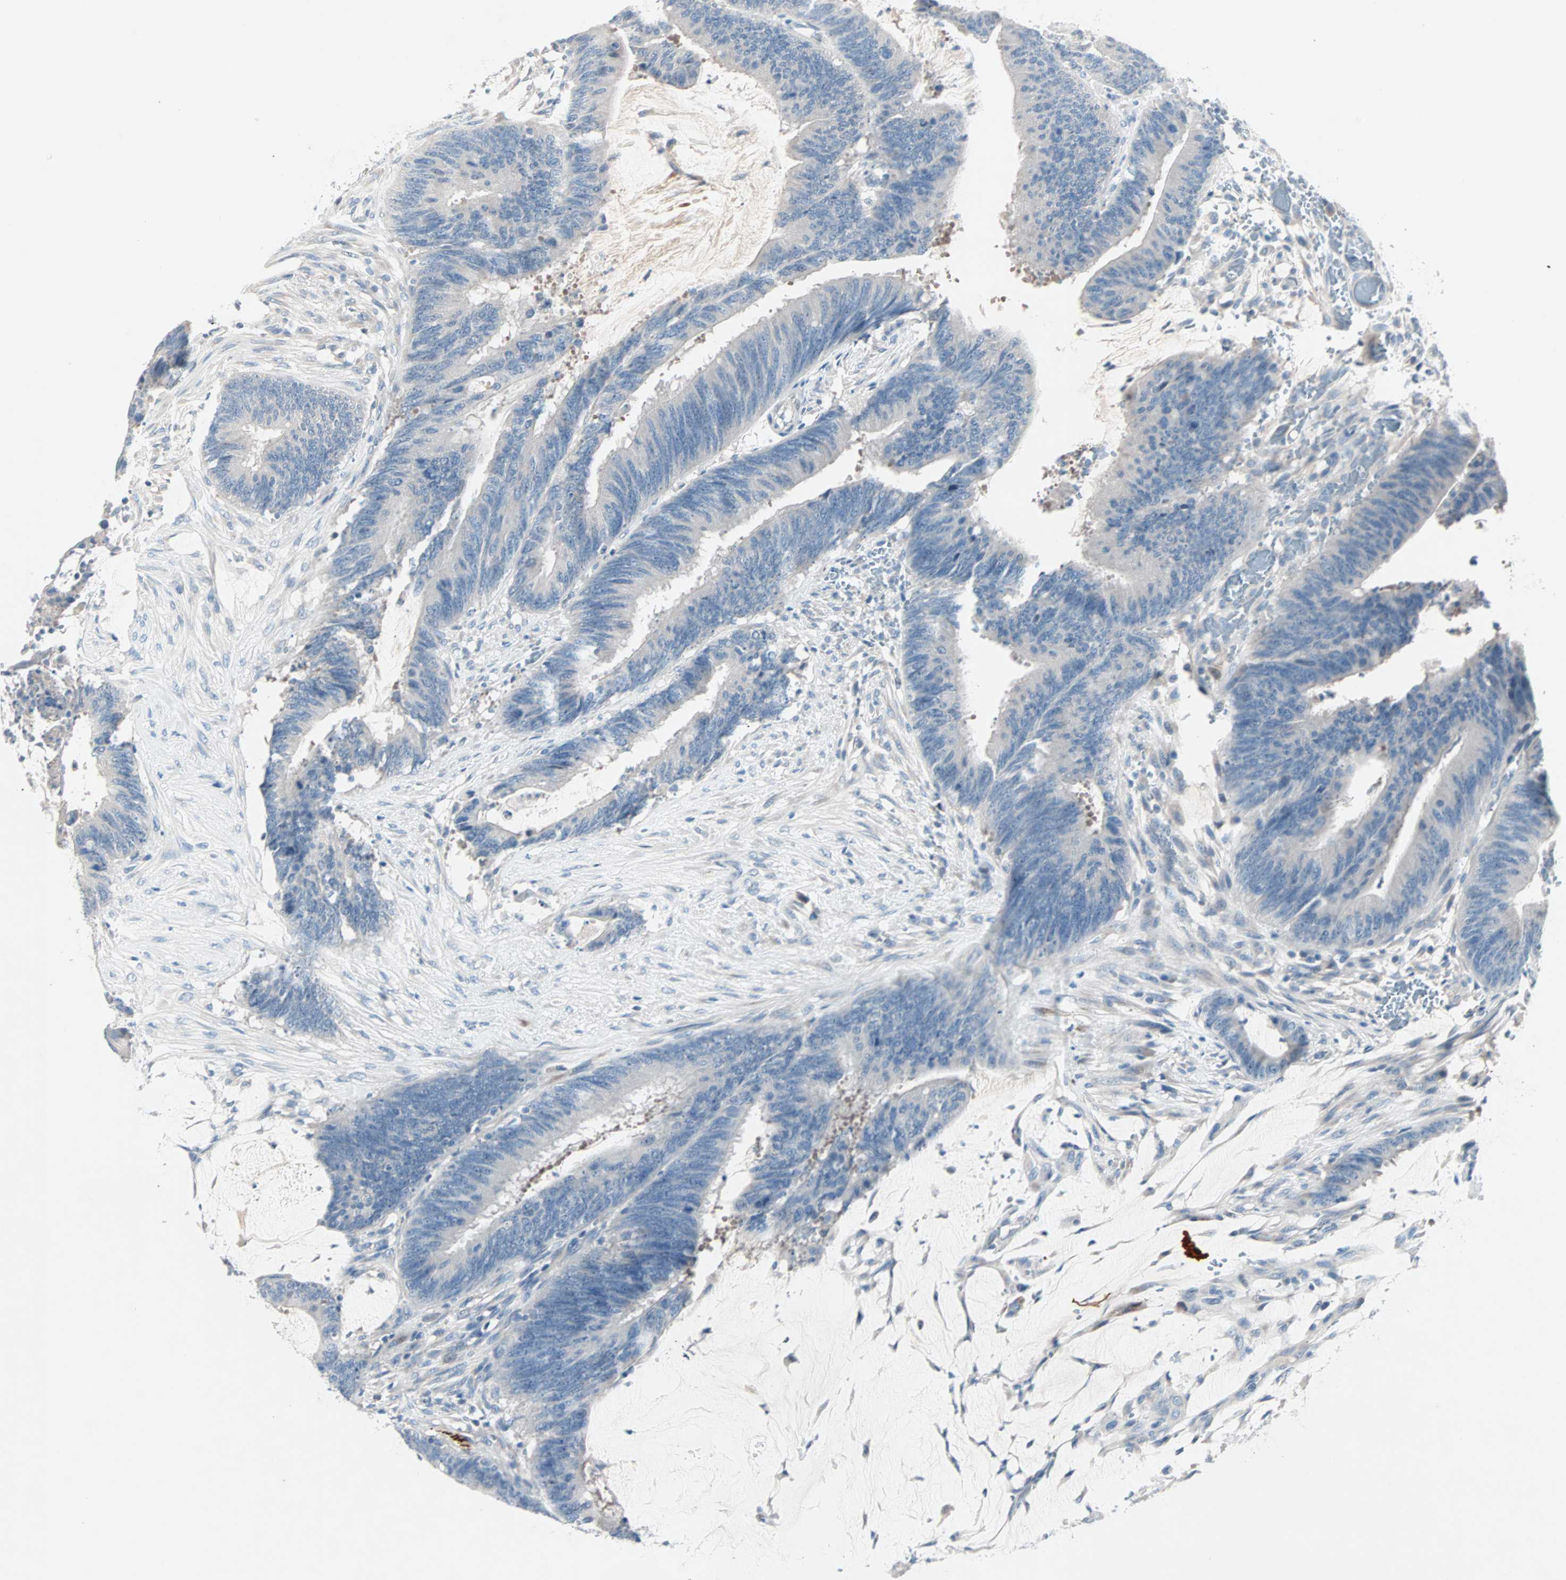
{"staining": {"intensity": "negative", "quantity": "none", "location": "none"}, "tissue": "colorectal cancer", "cell_type": "Tumor cells", "image_type": "cancer", "snomed": [{"axis": "morphology", "description": "Adenocarcinoma, NOS"}, {"axis": "topography", "description": "Rectum"}], "caption": "Immunohistochemistry of colorectal cancer exhibits no staining in tumor cells. (Brightfield microscopy of DAB immunohistochemistry (IHC) at high magnification).", "gene": "NEFH", "patient": {"sex": "female", "age": 66}}